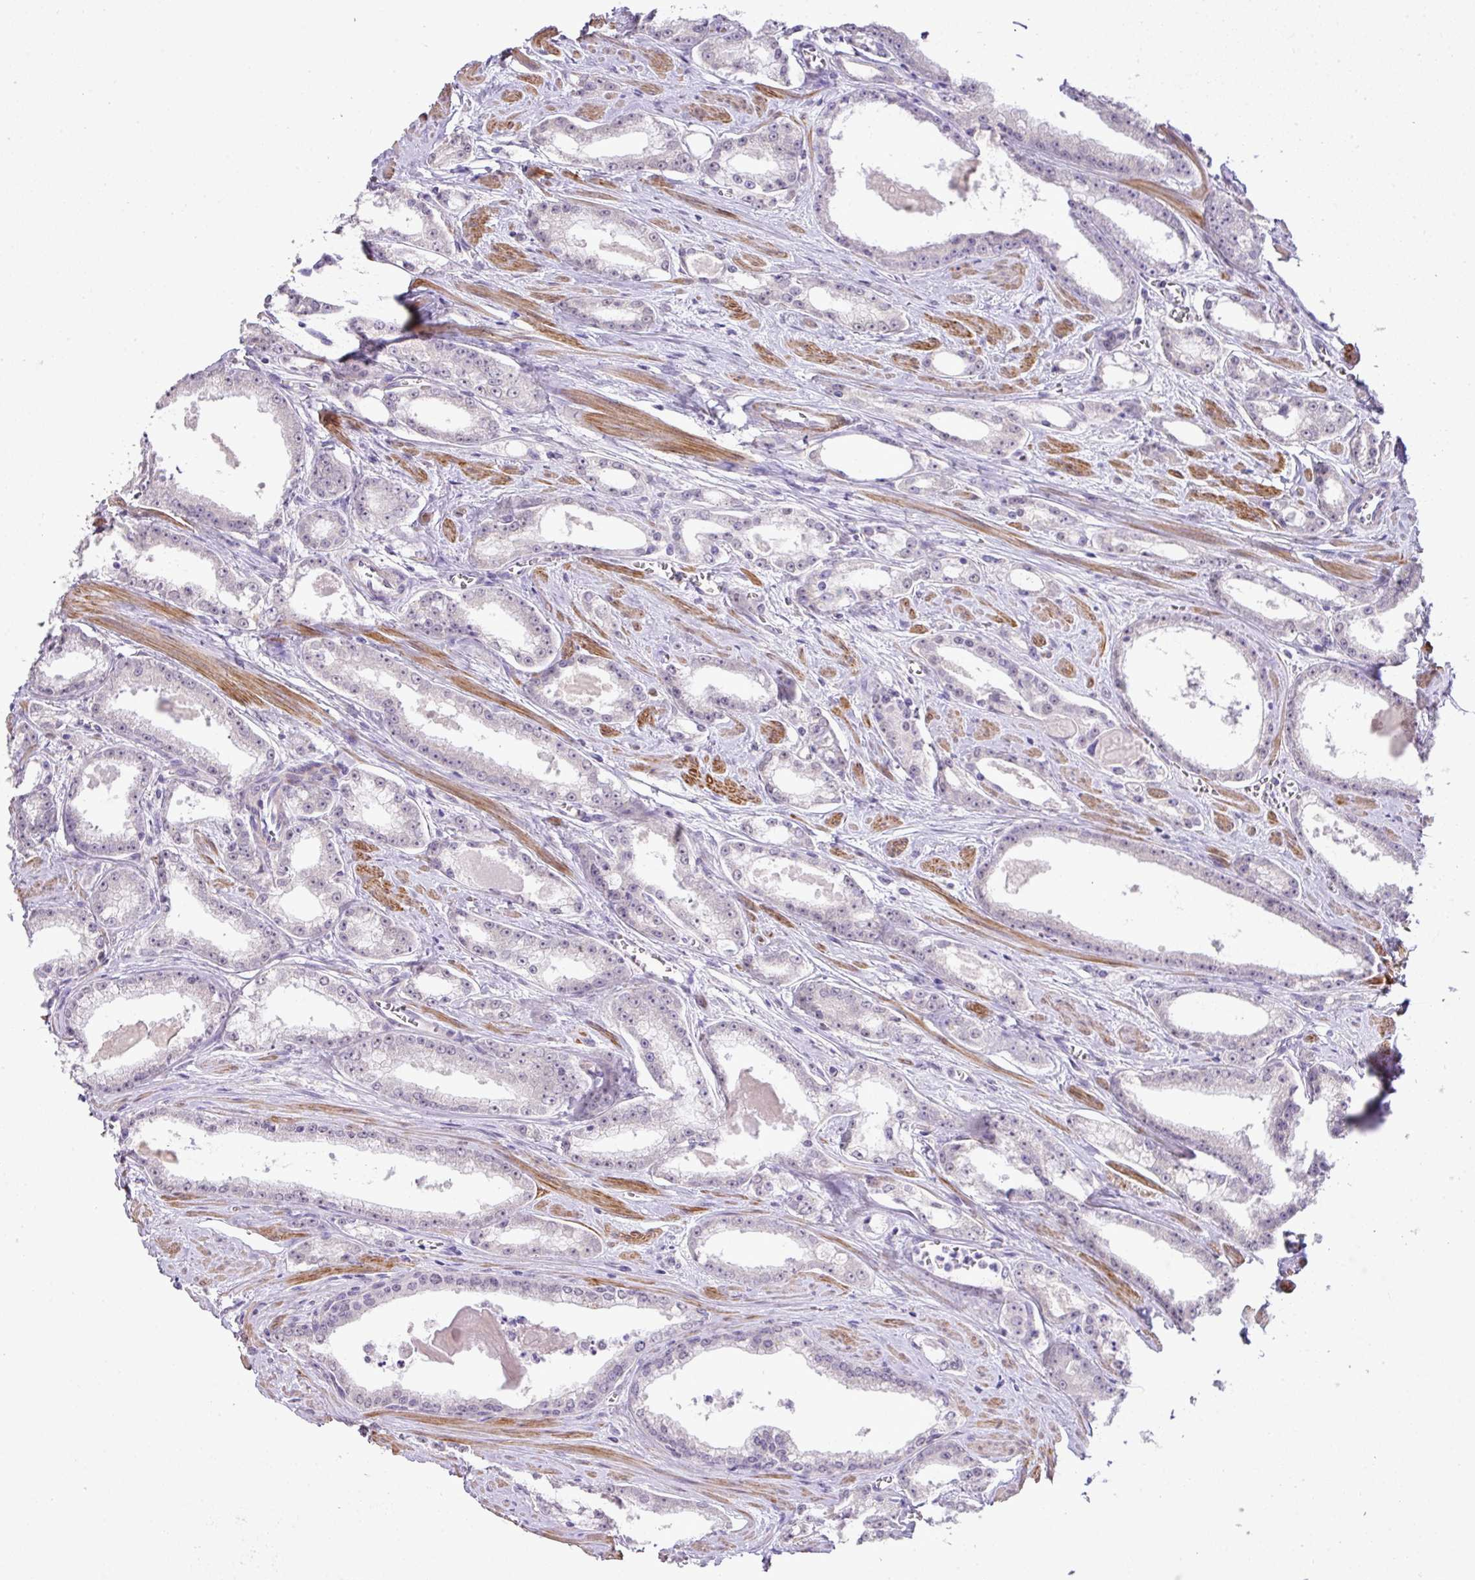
{"staining": {"intensity": "negative", "quantity": "none", "location": "none"}, "tissue": "prostate cancer", "cell_type": "Tumor cells", "image_type": "cancer", "snomed": [{"axis": "morphology", "description": "Adenocarcinoma, Low grade"}, {"axis": "topography", "description": "Prostate and seminal vesicle, NOS"}], "caption": "High power microscopy image of an IHC histopathology image of prostate low-grade adenocarcinoma, revealing no significant positivity in tumor cells.", "gene": "DIP2A", "patient": {"sex": "male", "age": 60}}